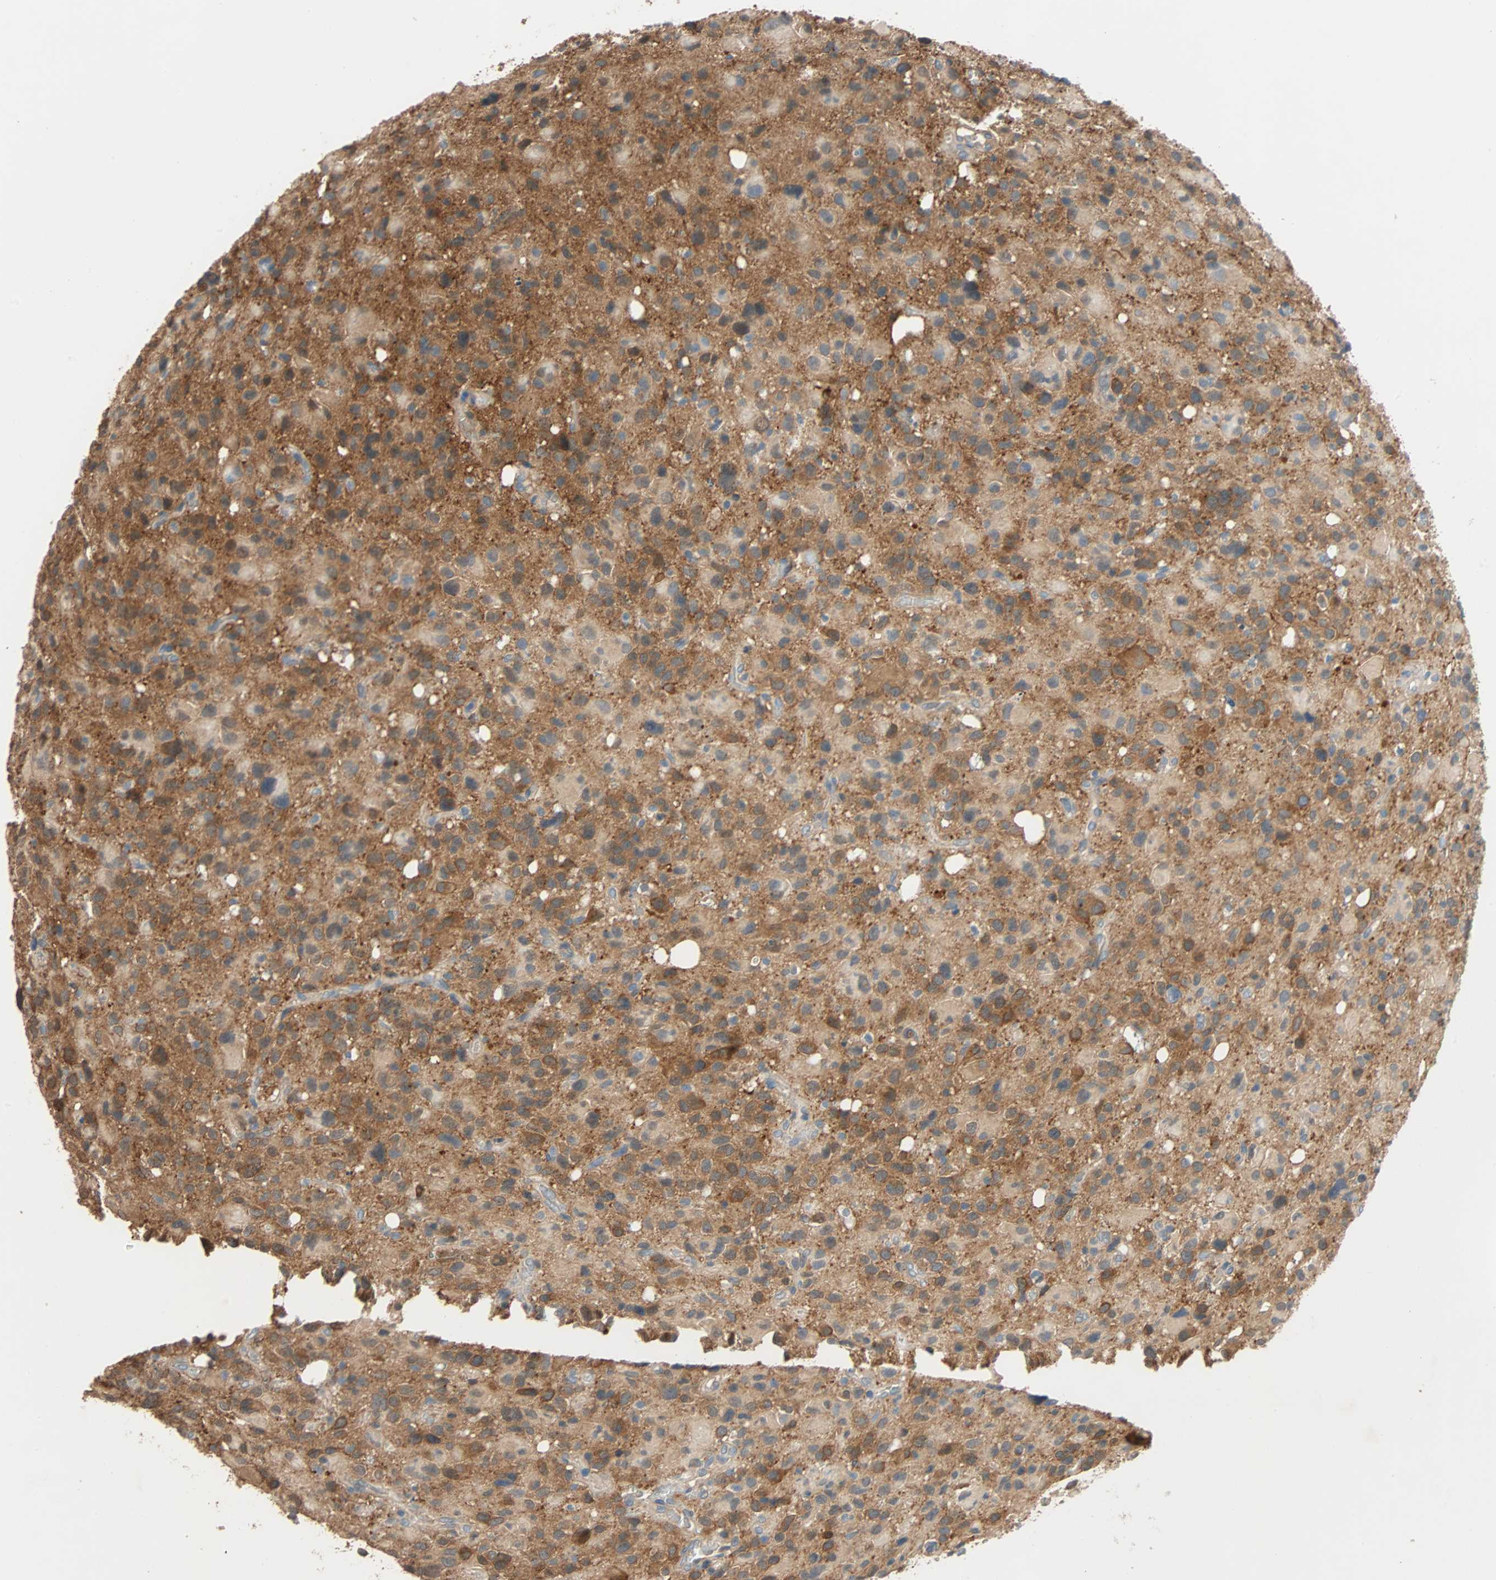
{"staining": {"intensity": "moderate", "quantity": "25%-75%", "location": "cytoplasmic/membranous"}, "tissue": "glioma", "cell_type": "Tumor cells", "image_type": "cancer", "snomed": [{"axis": "morphology", "description": "Glioma, malignant, High grade"}, {"axis": "topography", "description": "Brain"}], "caption": "An image of human glioma stained for a protein exhibits moderate cytoplasmic/membranous brown staining in tumor cells. (DAB (3,3'-diaminobenzidine) = brown stain, brightfield microscopy at high magnification).", "gene": "TNFRSF12A", "patient": {"sex": "male", "age": 48}}